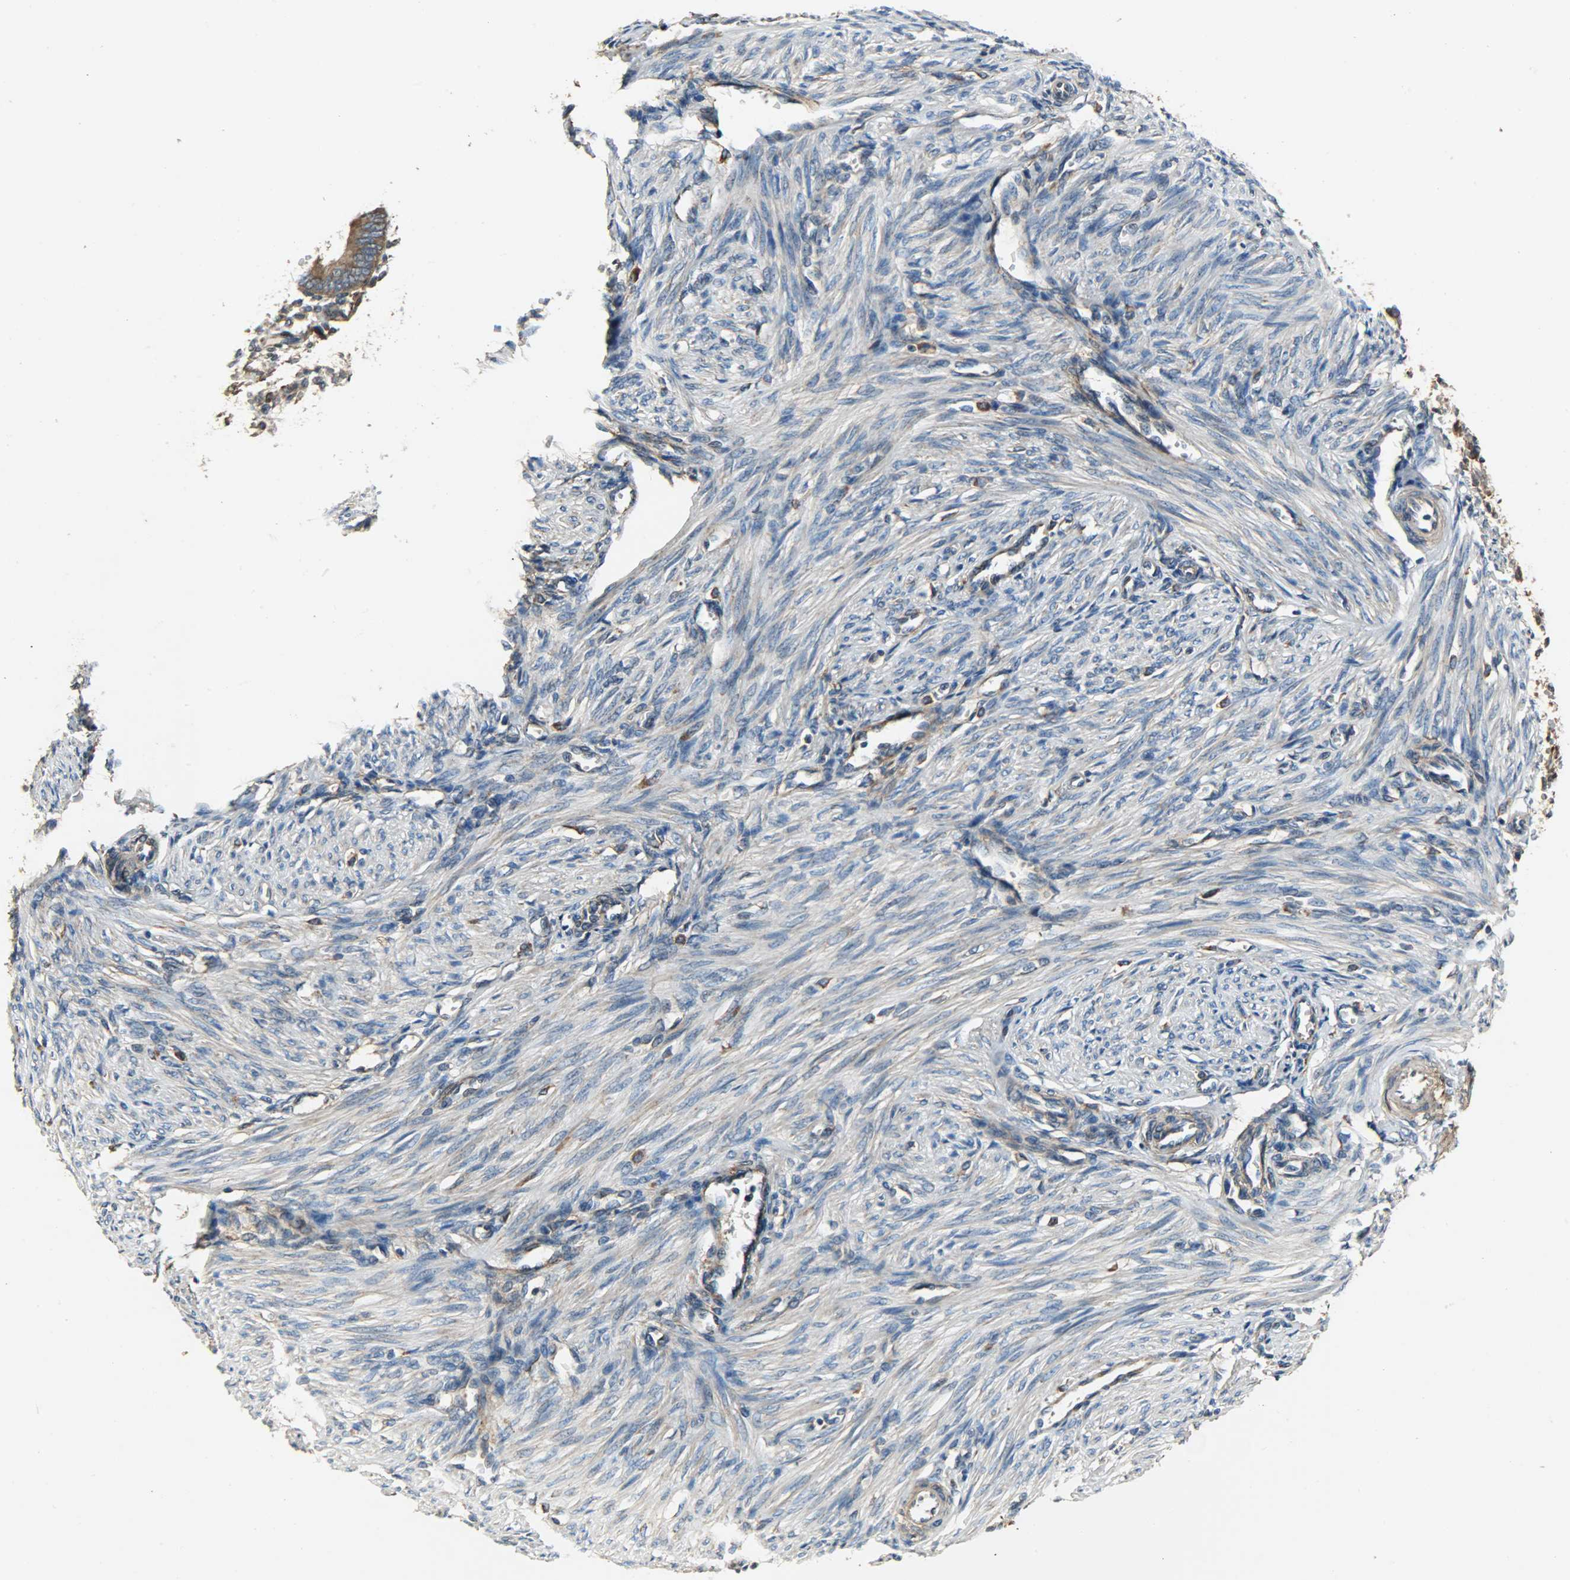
{"staining": {"intensity": "moderate", "quantity": "25%-75%", "location": "cytoplasmic/membranous"}, "tissue": "endometrium", "cell_type": "Cells in endometrial stroma", "image_type": "normal", "snomed": [{"axis": "morphology", "description": "Normal tissue, NOS"}, {"axis": "topography", "description": "Endometrium"}], "caption": "Brown immunohistochemical staining in benign endometrium reveals moderate cytoplasmic/membranous positivity in approximately 25%-75% of cells in endometrial stroma.", "gene": "C1orf198", "patient": {"sex": "female", "age": 27}}